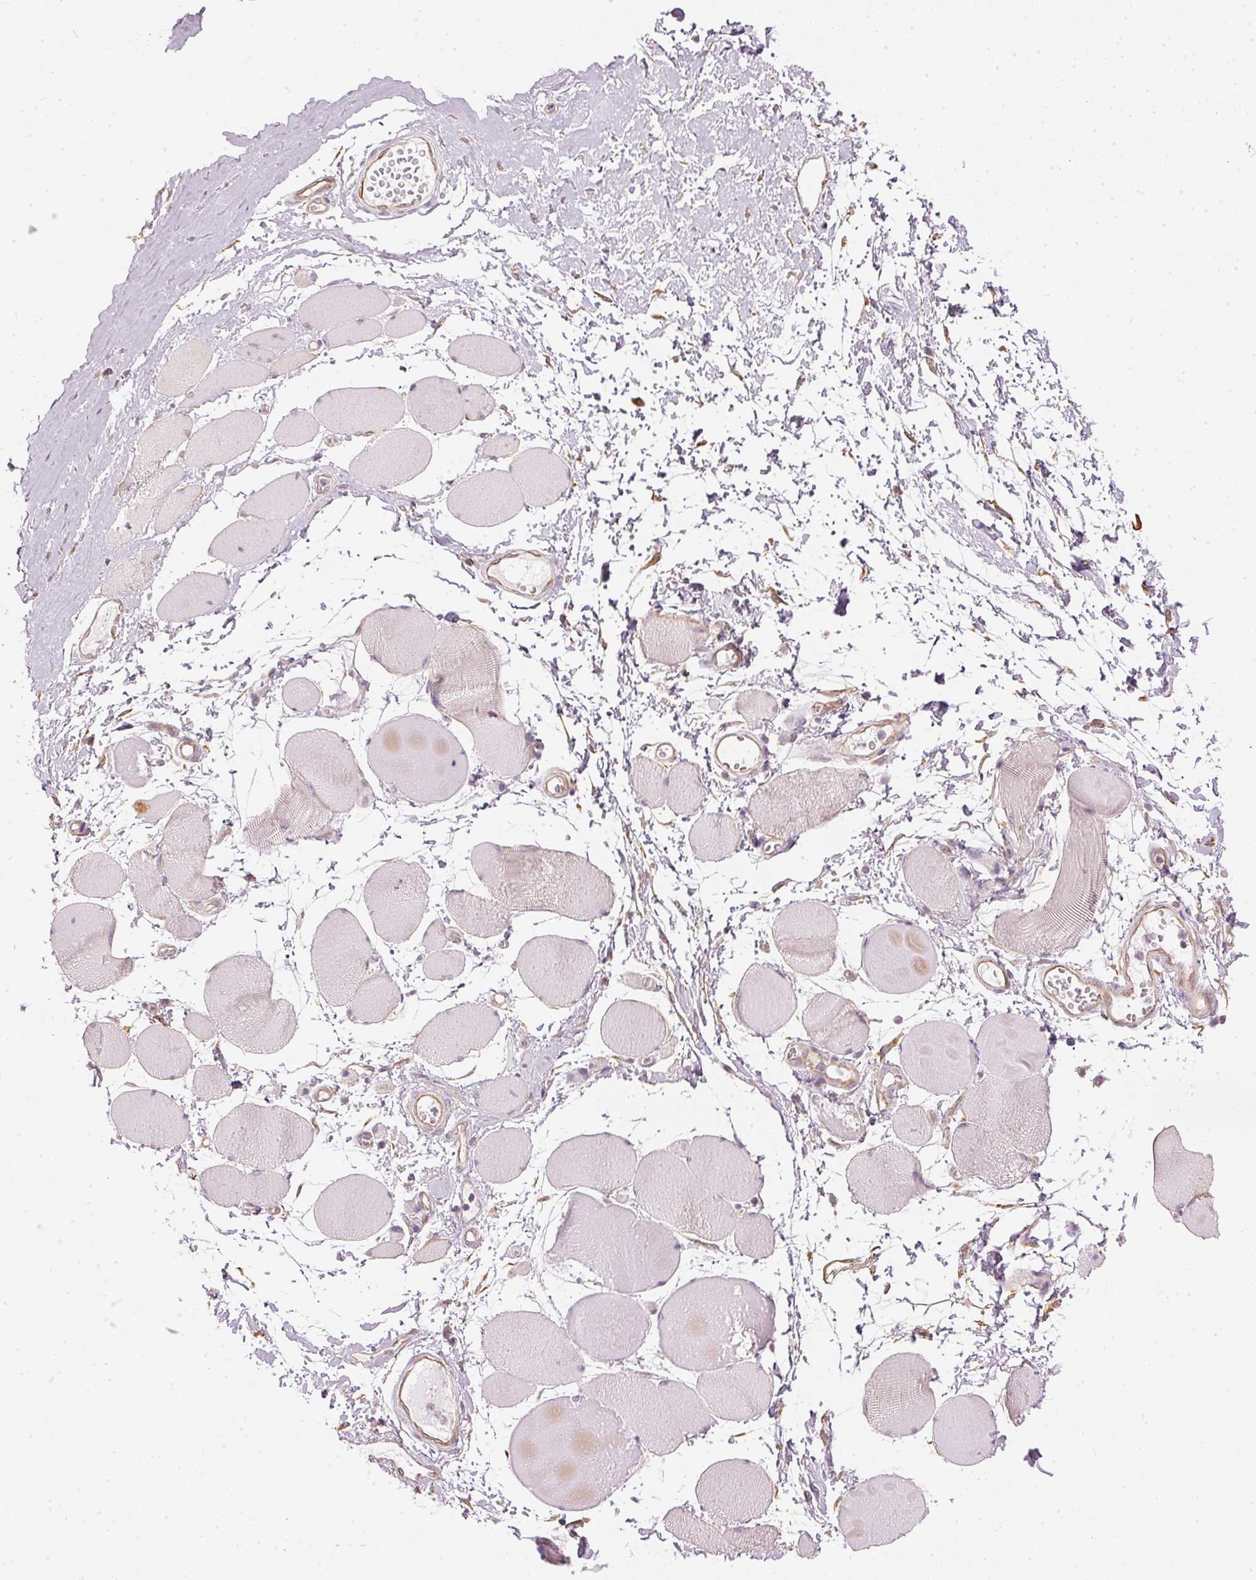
{"staining": {"intensity": "negative", "quantity": "none", "location": "none"}, "tissue": "skeletal muscle", "cell_type": "Myocytes", "image_type": "normal", "snomed": [{"axis": "morphology", "description": "Normal tissue, NOS"}, {"axis": "topography", "description": "Skeletal muscle"}], "caption": "Micrograph shows no significant protein positivity in myocytes of unremarkable skeletal muscle.", "gene": "APLP1", "patient": {"sex": "female", "age": 75}}